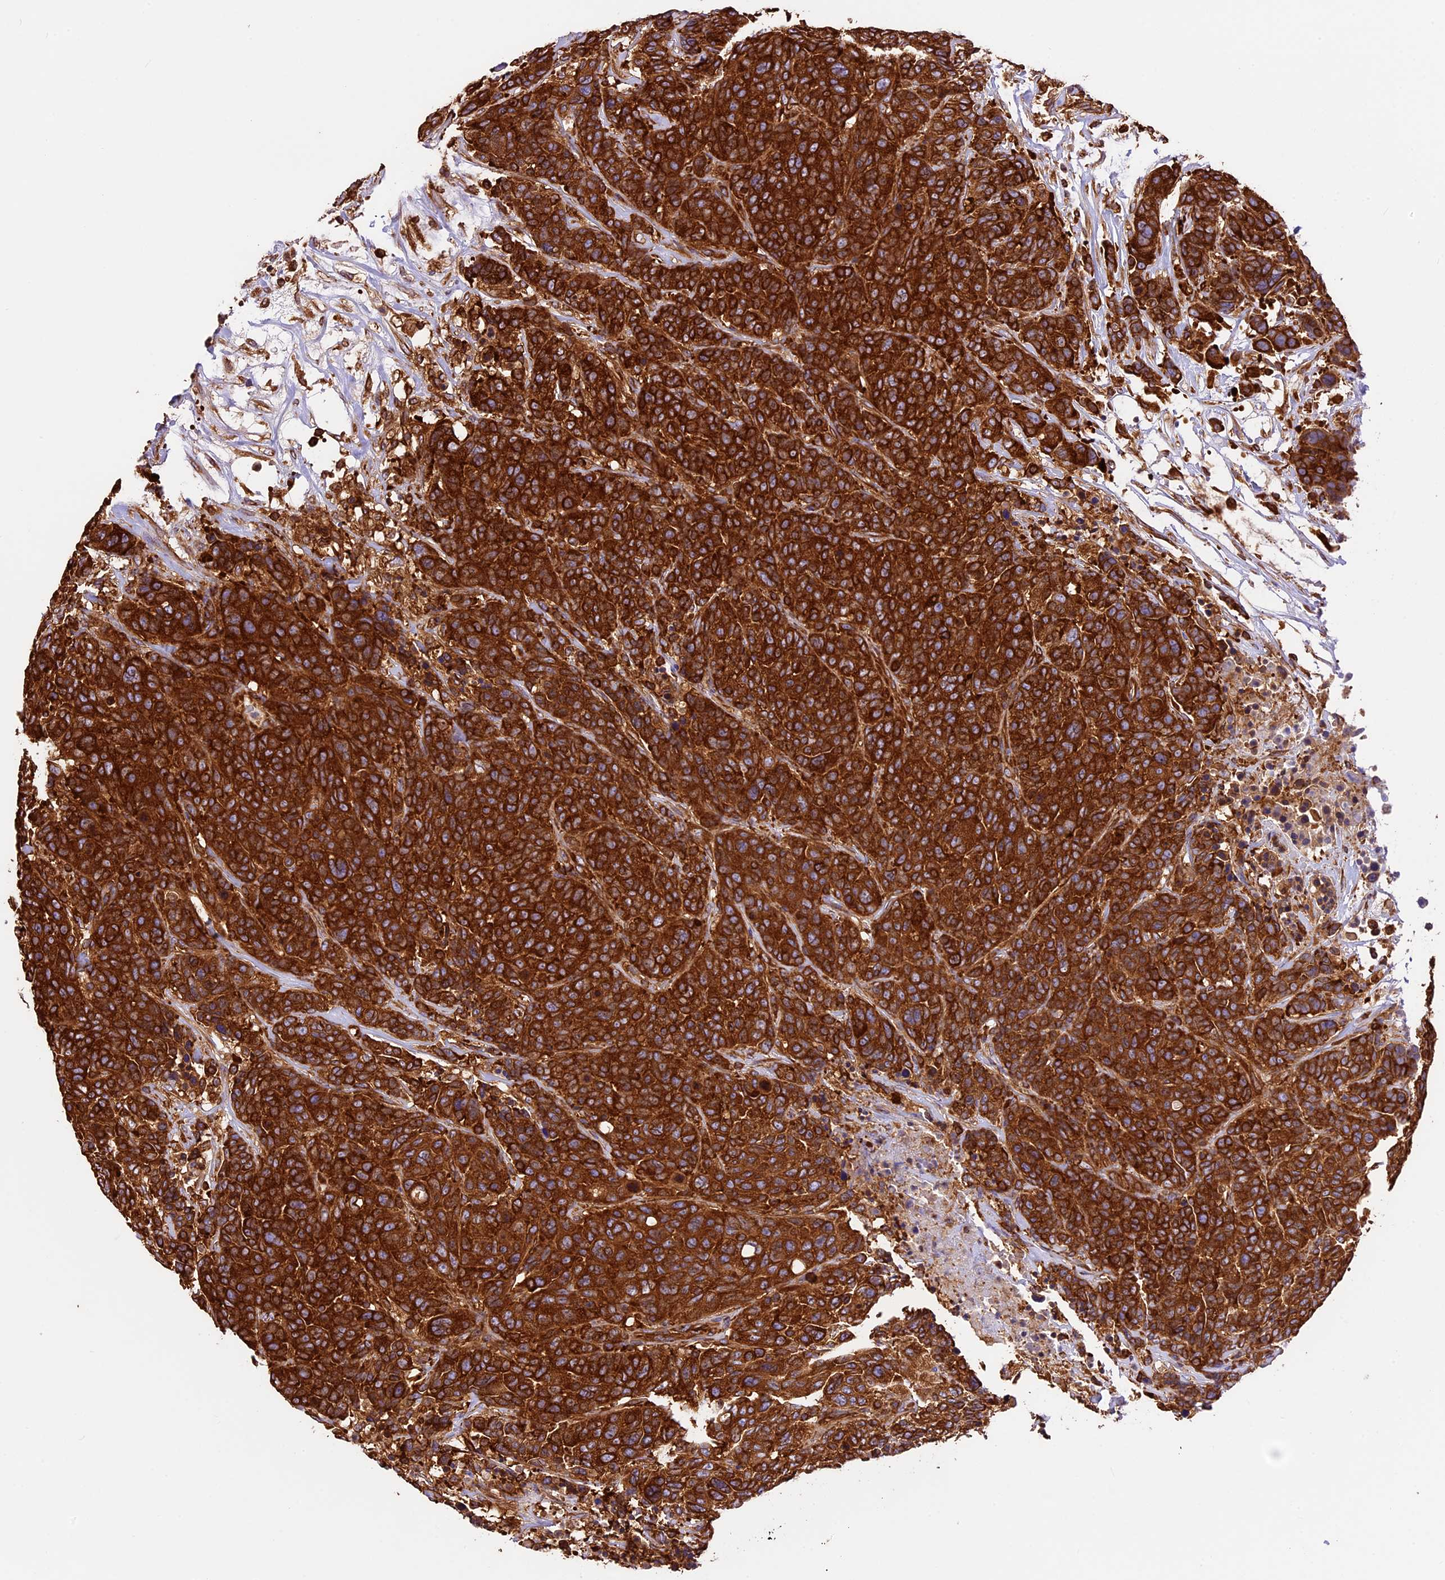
{"staining": {"intensity": "strong", "quantity": ">75%", "location": "cytoplasmic/membranous"}, "tissue": "breast cancer", "cell_type": "Tumor cells", "image_type": "cancer", "snomed": [{"axis": "morphology", "description": "Duct carcinoma"}, {"axis": "topography", "description": "Breast"}], "caption": "Strong cytoplasmic/membranous expression for a protein is present in approximately >75% of tumor cells of intraductal carcinoma (breast) using immunohistochemistry.", "gene": "KARS1", "patient": {"sex": "female", "age": 37}}